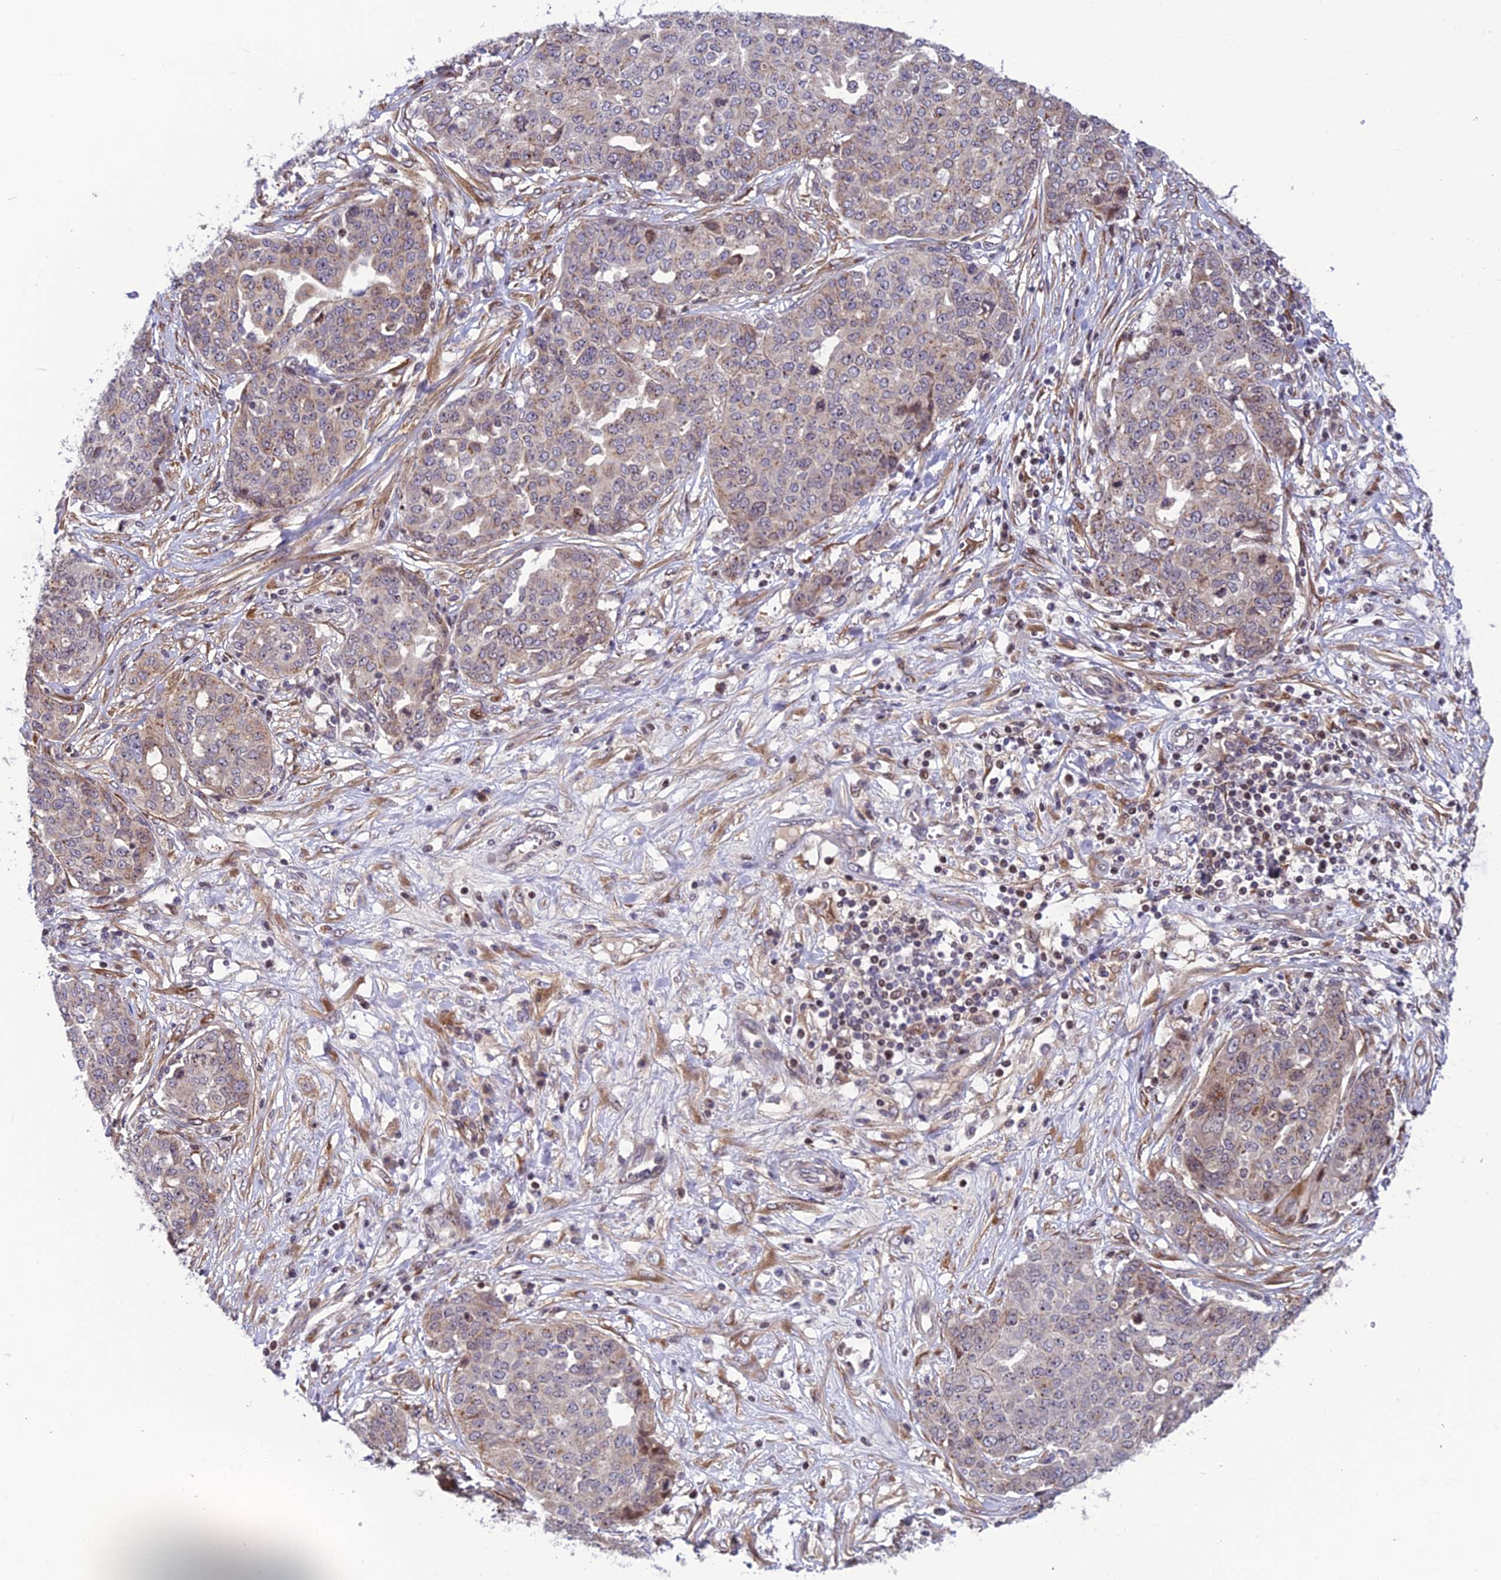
{"staining": {"intensity": "weak", "quantity": "25%-75%", "location": "cytoplasmic/membranous"}, "tissue": "ovarian cancer", "cell_type": "Tumor cells", "image_type": "cancer", "snomed": [{"axis": "morphology", "description": "Cystadenocarcinoma, serous, NOS"}, {"axis": "topography", "description": "Soft tissue"}, {"axis": "topography", "description": "Ovary"}], "caption": "Immunohistochemical staining of ovarian cancer (serous cystadenocarcinoma) reveals low levels of weak cytoplasmic/membranous protein staining in about 25%-75% of tumor cells.", "gene": "SMIM7", "patient": {"sex": "female", "age": 57}}